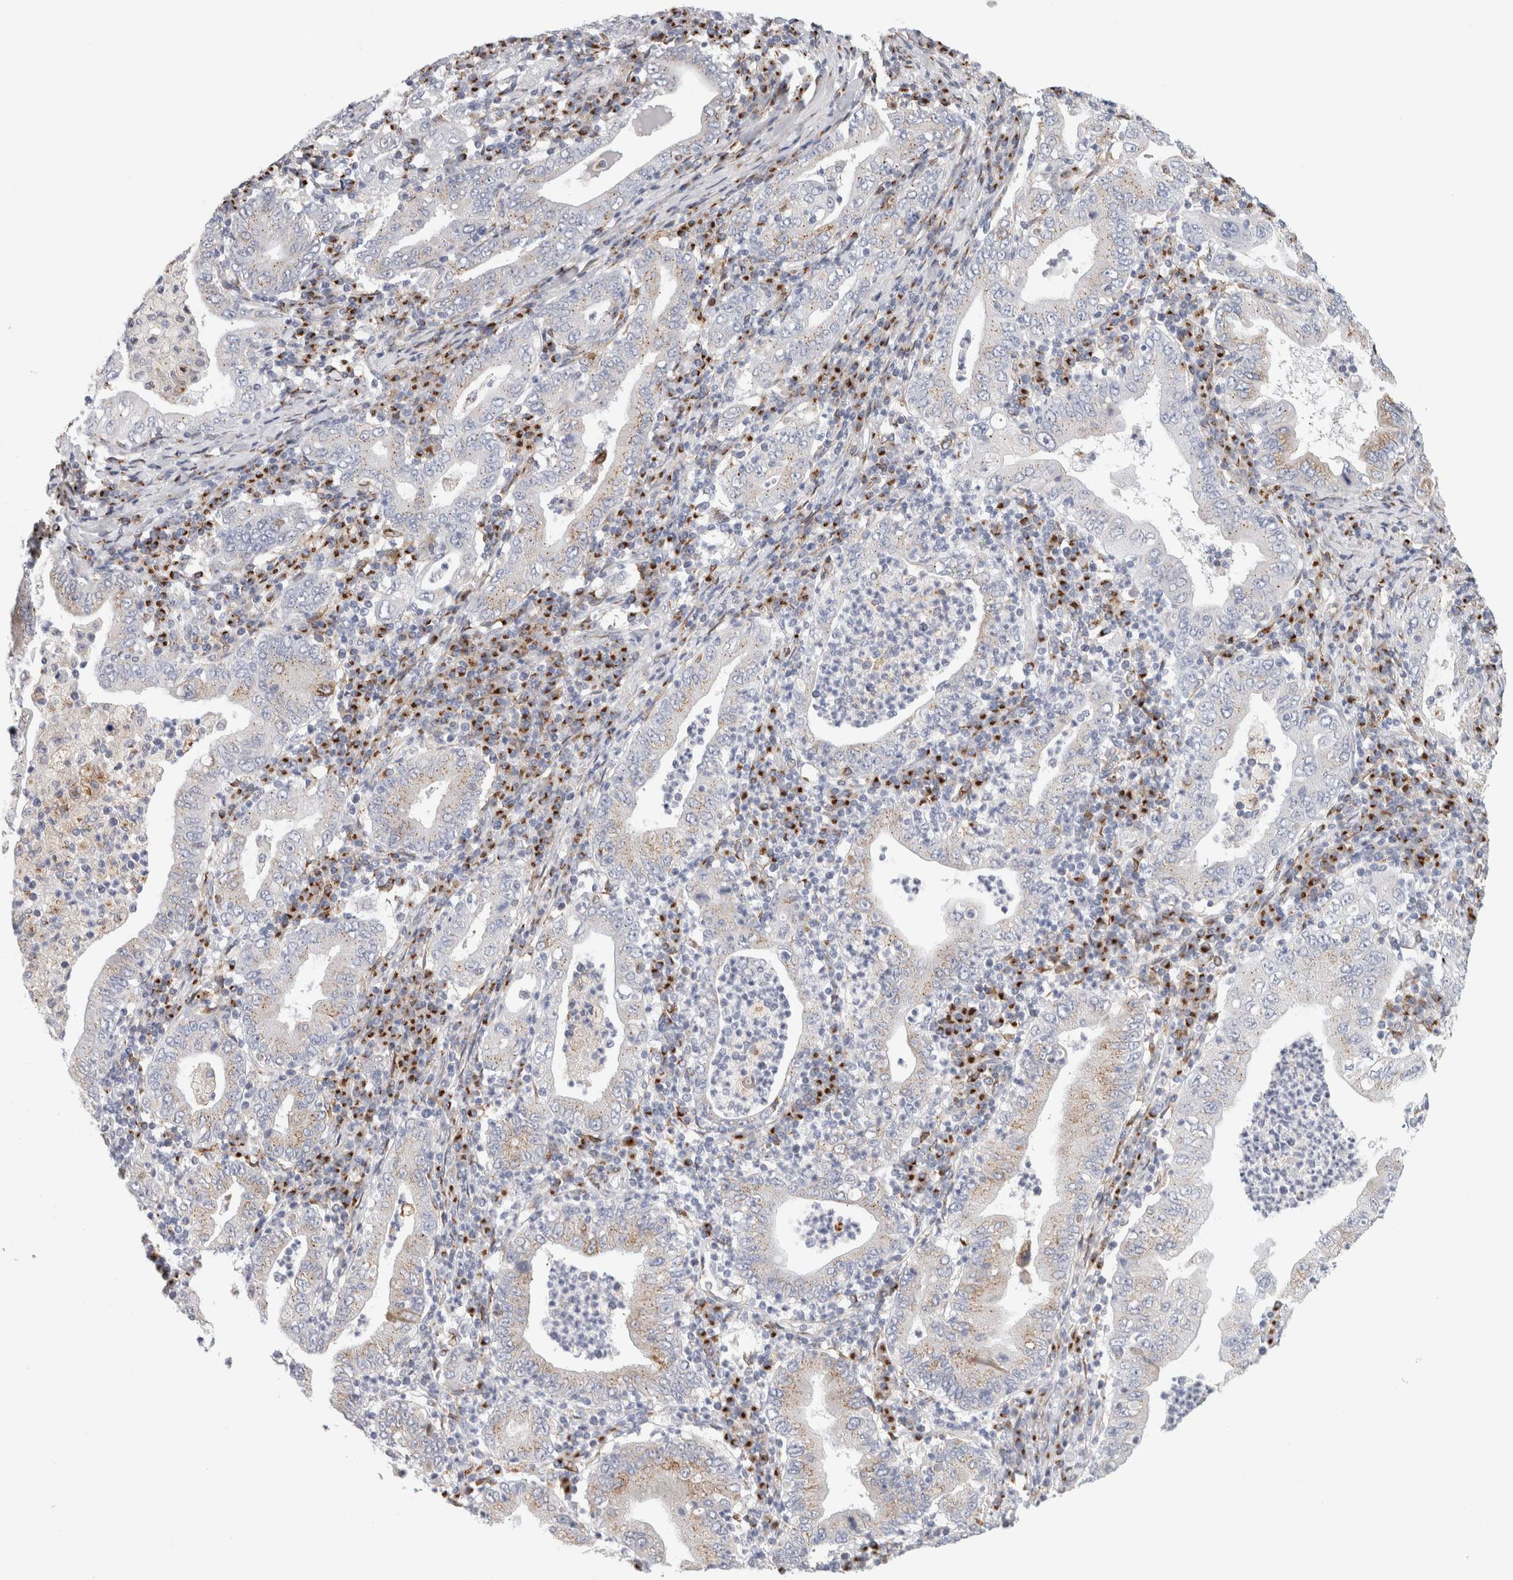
{"staining": {"intensity": "weak", "quantity": "25%-75%", "location": "cytoplasmic/membranous"}, "tissue": "stomach cancer", "cell_type": "Tumor cells", "image_type": "cancer", "snomed": [{"axis": "morphology", "description": "Normal tissue, NOS"}, {"axis": "morphology", "description": "Adenocarcinoma, NOS"}, {"axis": "topography", "description": "Esophagus"}, {"axis": "topography", "description": "Stomach, upper"}, {"axis": "topography", "description": "Peripheral nerve tissue"}], "caption": "The photomicrograph demonstrates a brown stain indicating the presence of a protein in the cytoplasmic/membranous of tumor cells in stomach adenocarcinoma.", "gene": "MCFD2", "patient": {"sex": "male", "age": 62}}